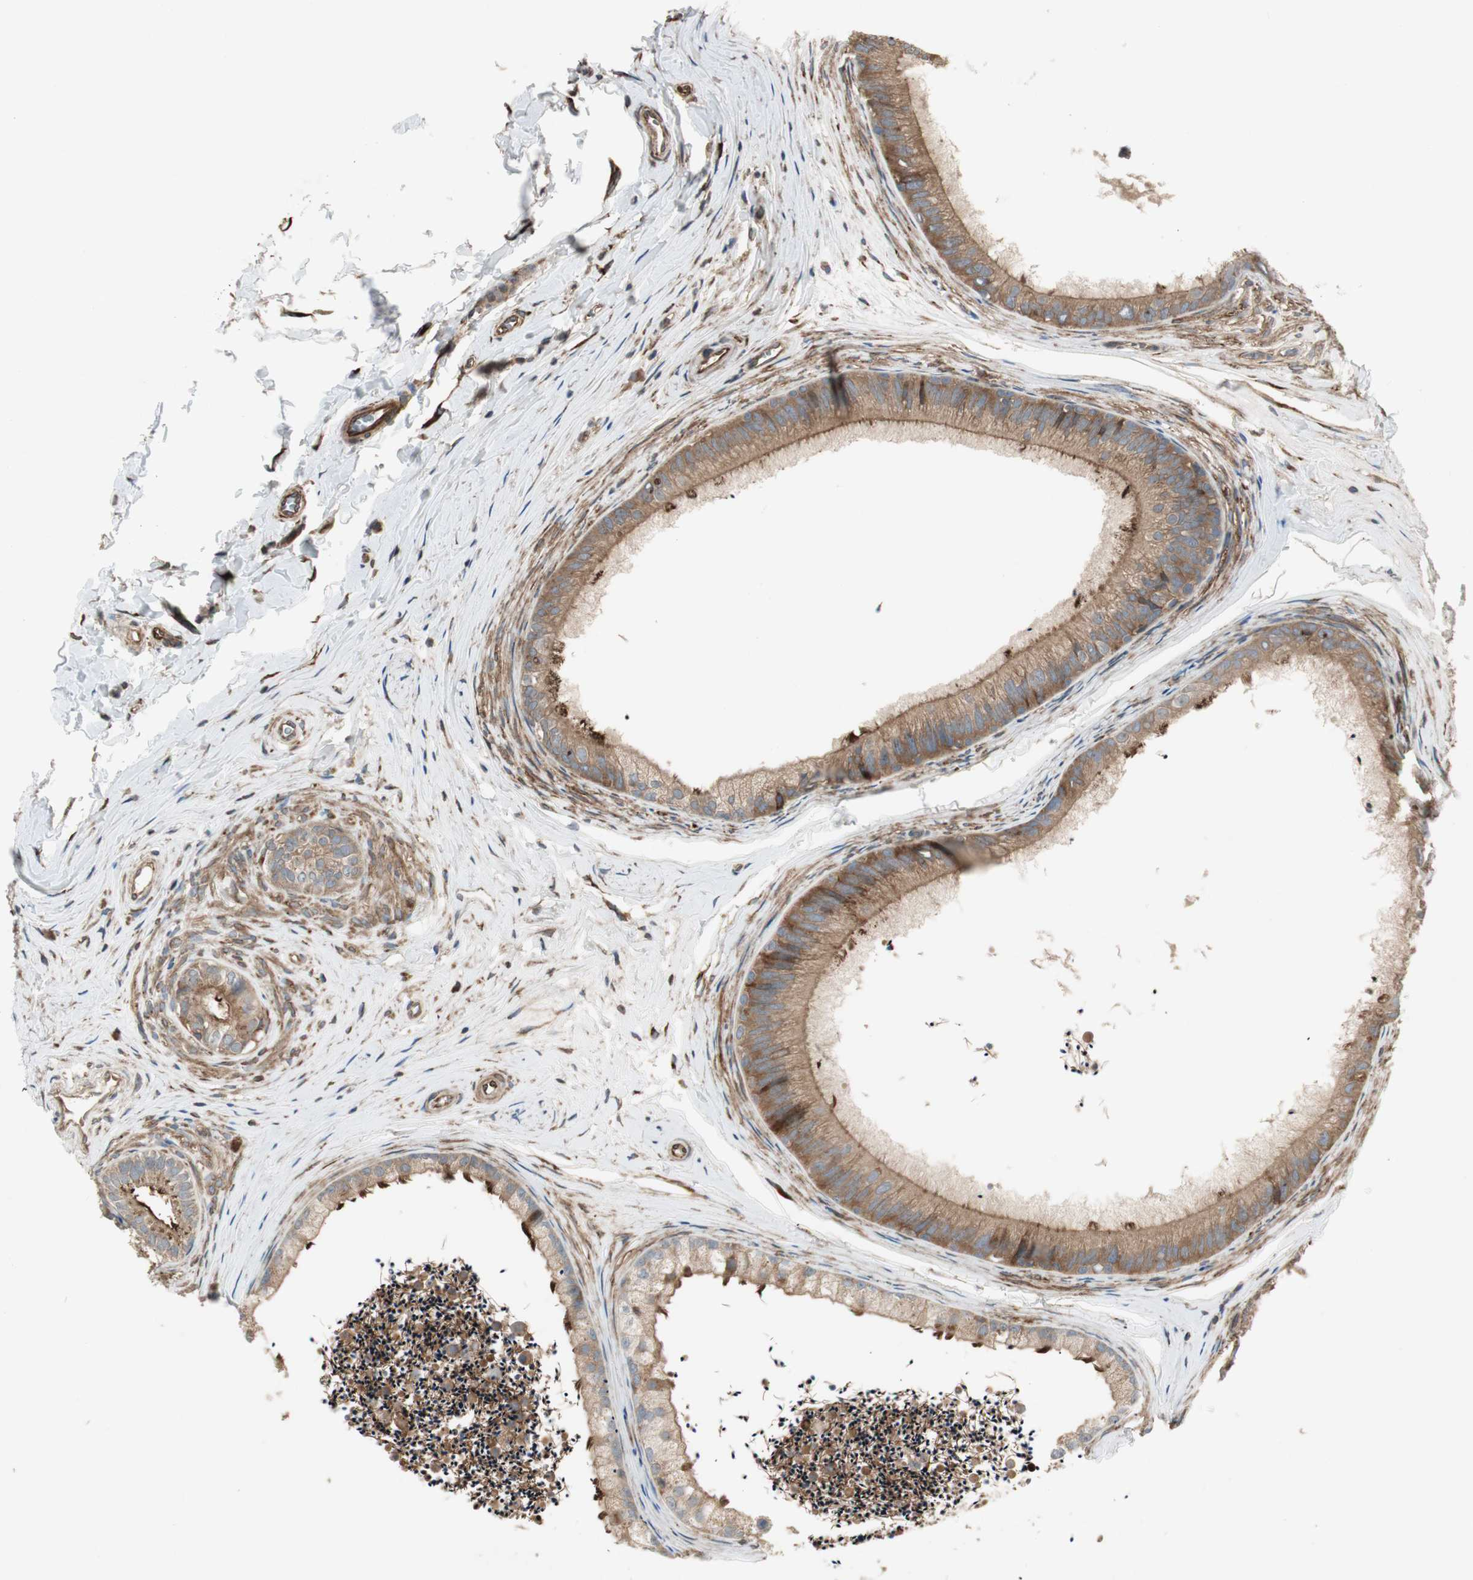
{"staining": {"intensity": "moderate", "quantity": ">75%", "location": "cytoplasmic/membranous"}, "tissue": "epididymis", "cell_type": "Glandular cells", "image_type": "normal", "snomed": [{"axis": "morphology", "description": "Normal tissue, NOS"}, {"axis": "topography", "description": "Epididymis"}], "caption": "Protein analysis of normal epididymis exhibits moderate cytoplasmic/membranous positivity in approximately >75% of glandular cells.", "gene": "PRKG1", "patient": {"sex": "male", "age": 56}}